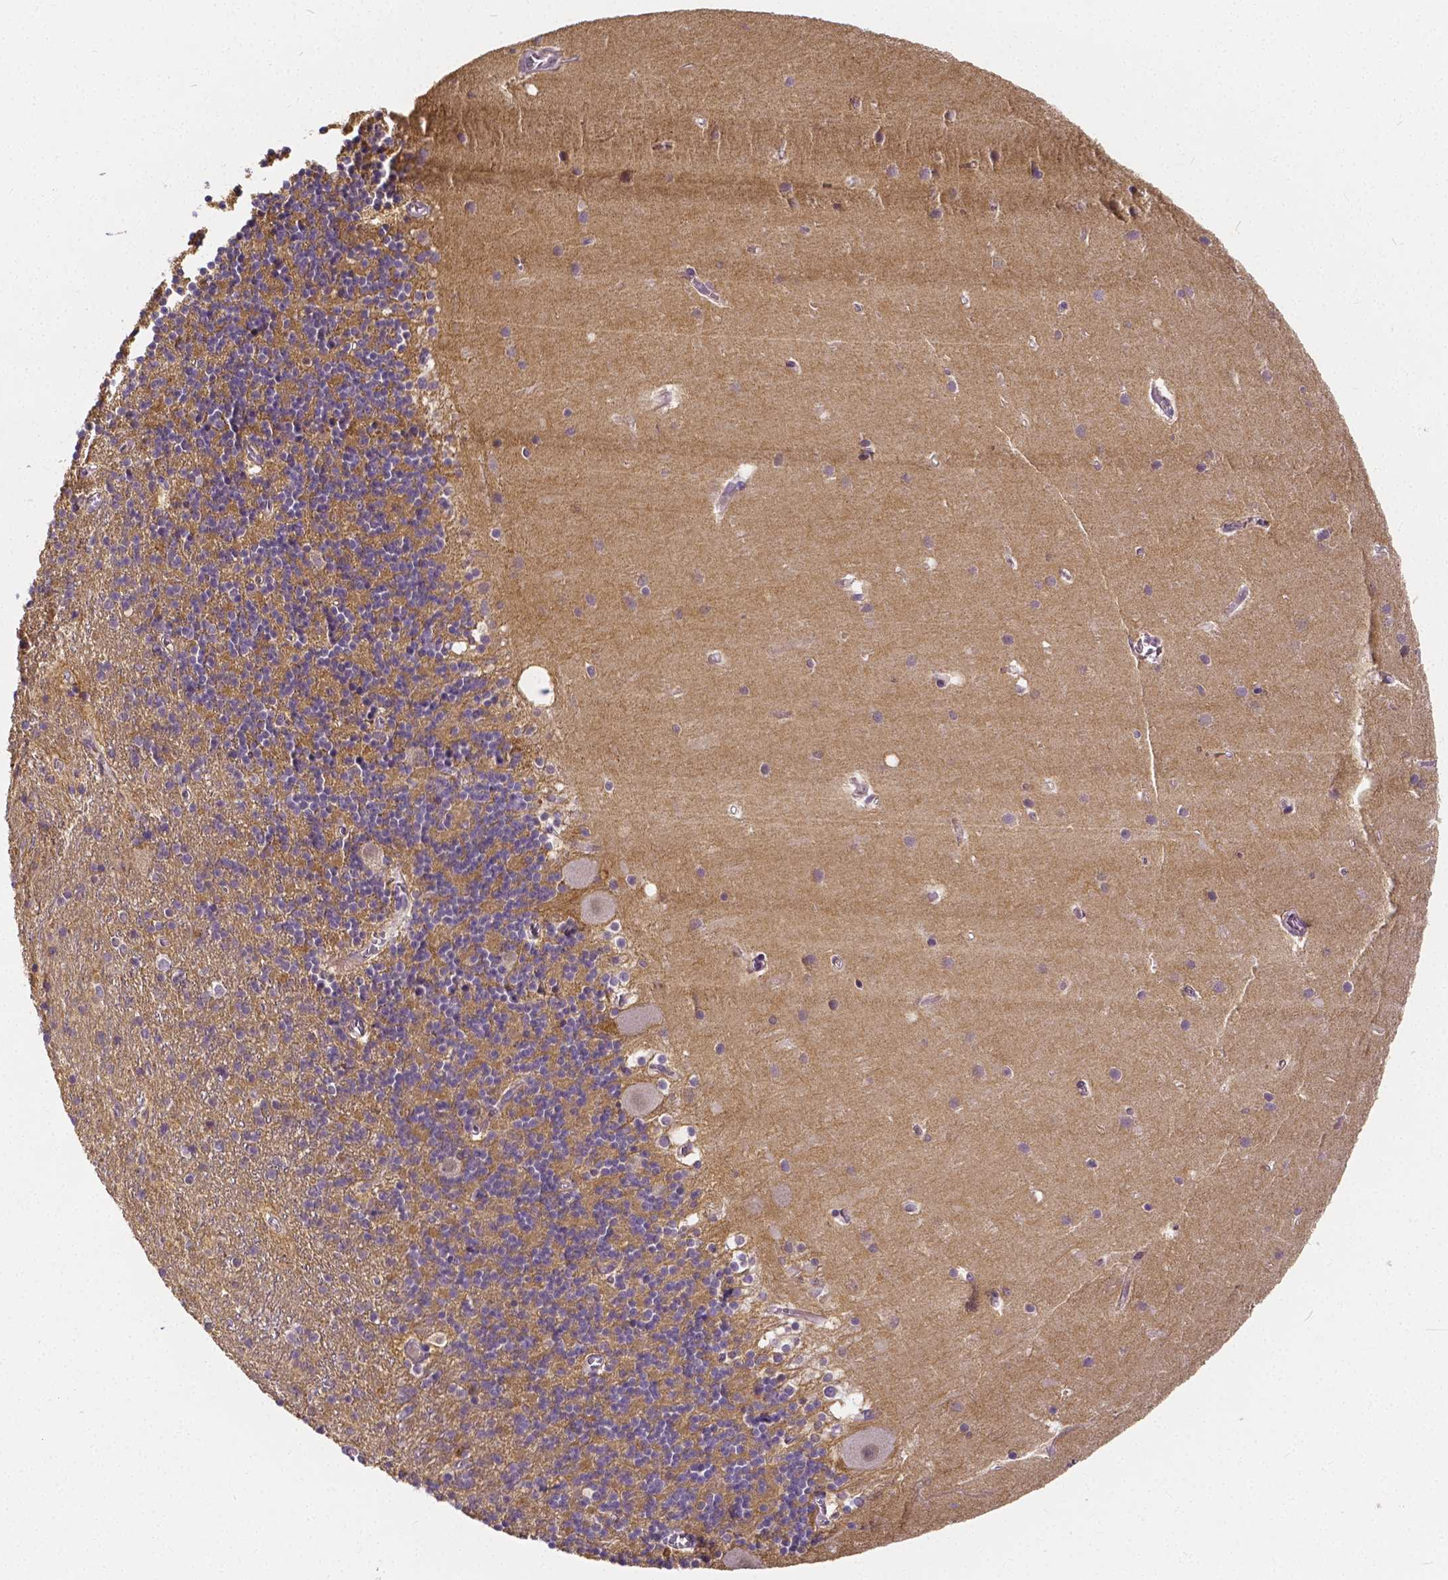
{"staining": {"intensity": "negative", "quantity": "none", "location": "none"}, "tissue": "cerebellum", "cell_type": "Cells in granular layer", "image_type": "normal", "snomed": [{"axis": "morphology", "description": "Normal tissue, NOS"}, {"axis": "topography", "description": "Cerebellum"}], "caption": "Immunohistochemistry (IHC) micrograph of normal cerebellum stained for a protein (brown), which exhibits no staining in cells in granular layer.", "gene": "CTNNA2", "patient": {"sex": "male", "age": 70}}